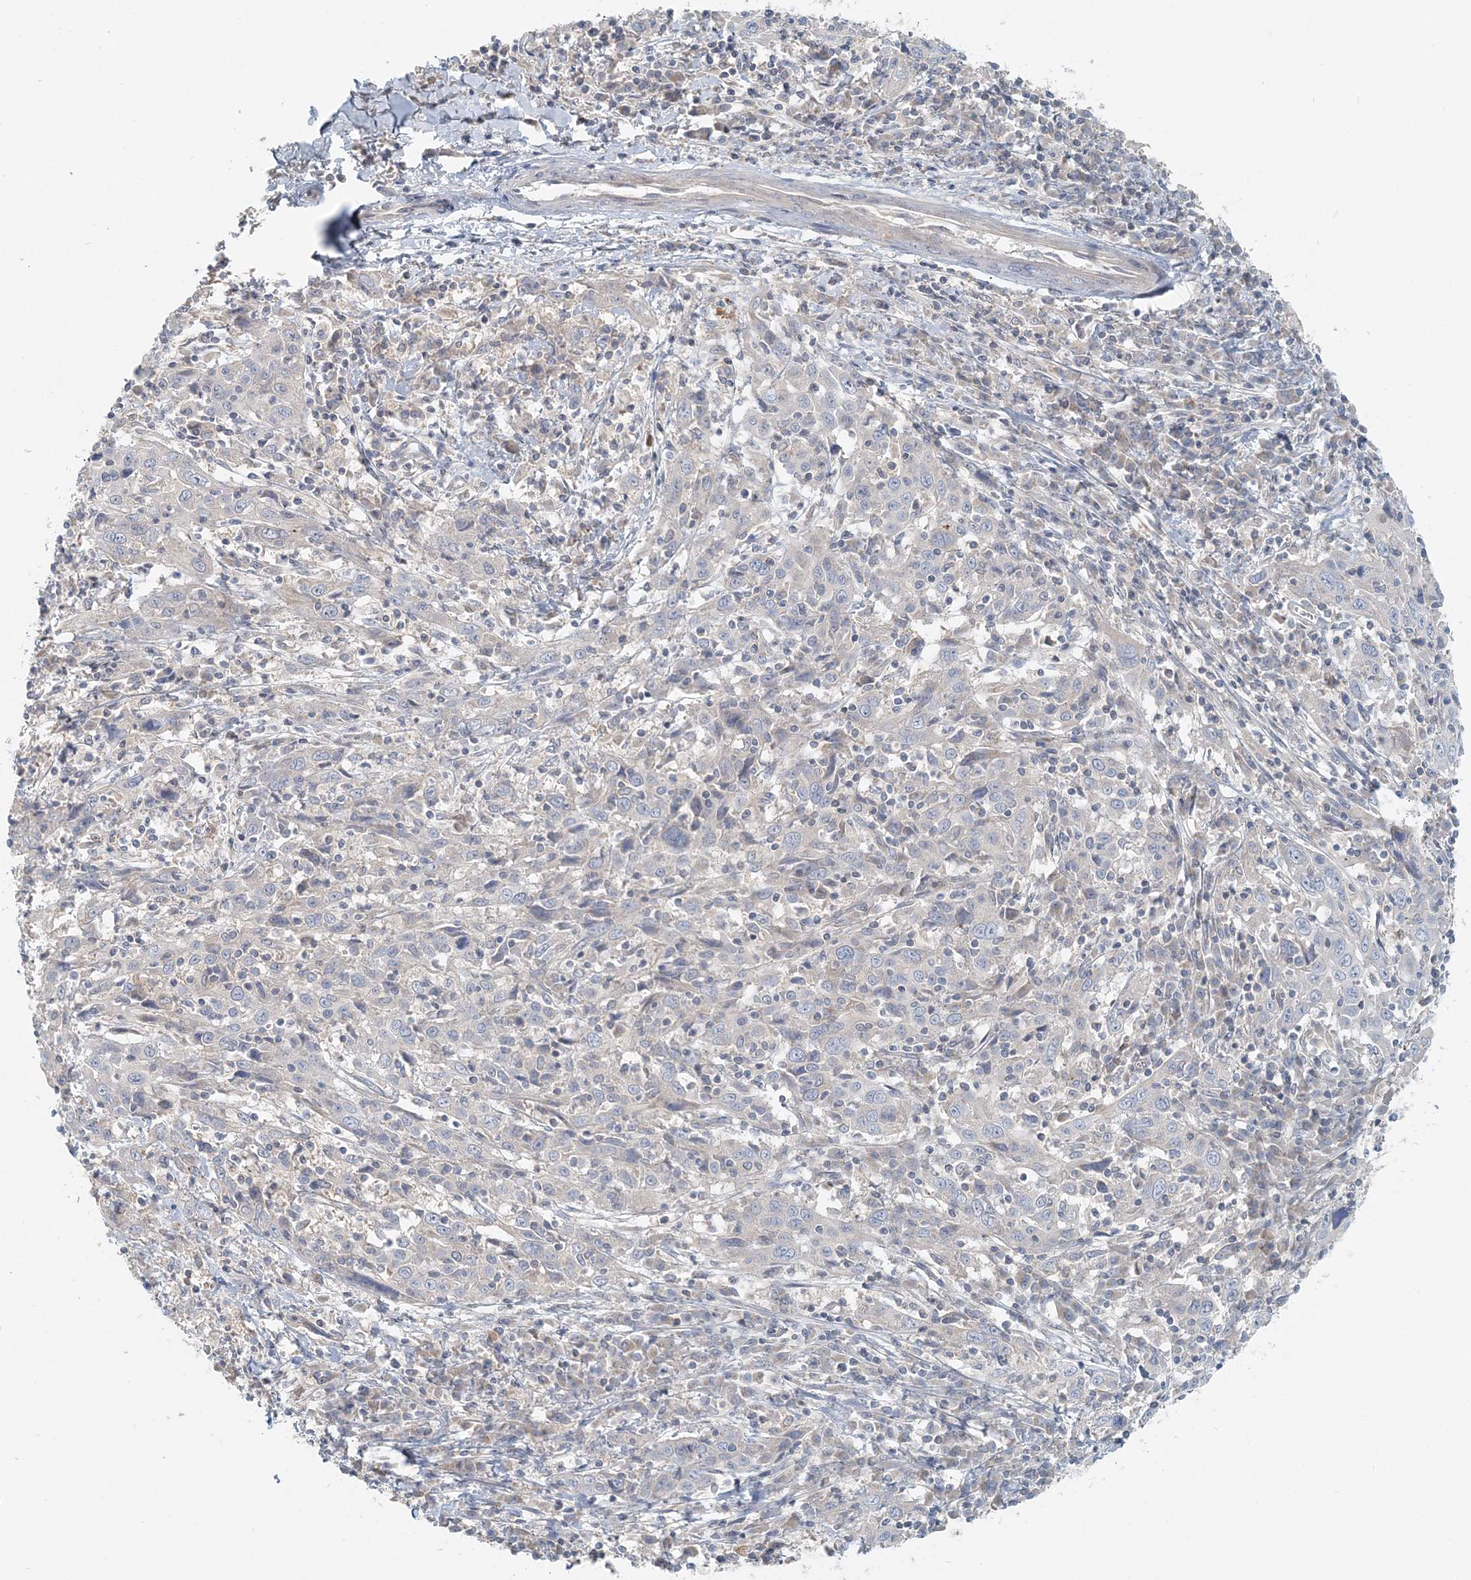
{"staining": {"intensity": "negative", "quantity": "none", "location": "none"}, "tissue": "cervical cancer", "cell_type": "Tumor cells", "image_type": "cancer", "snomed": [{"axis": "morphology", "description": "Squamous cell carcinoma, NOS"}, {"axis": "topography", "description": "Cervix"}], "caption": "DAB (3,3'-diaminobenzidine) immunohistochemical staining of cervical cancer exhibits no significant staining in tumor cells.", "gene": "NAA11", "patient": {"sex": "female", "age": 46}}